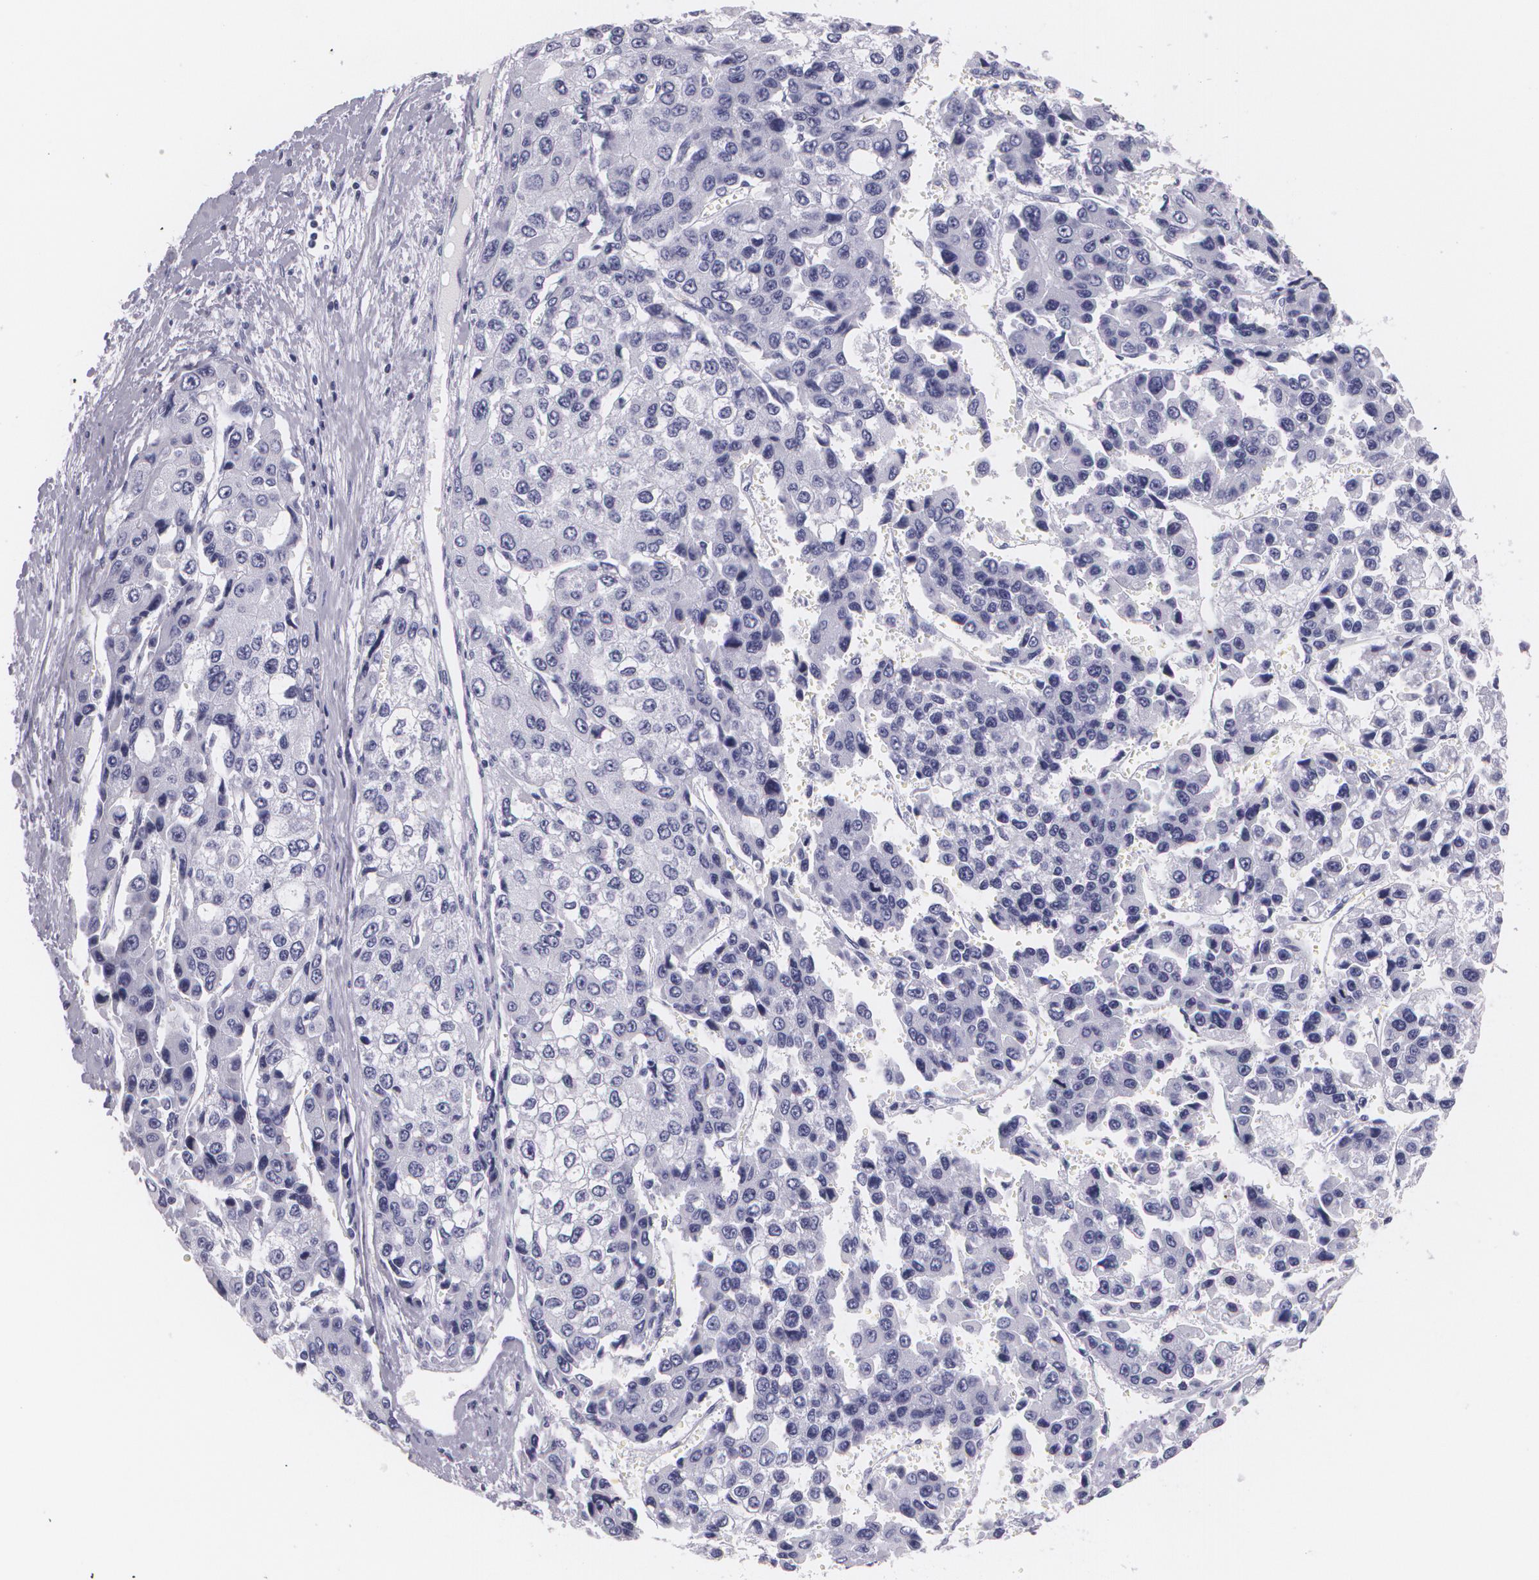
{"staining": {"intensity": "negative", "quantity": "none", "location": "none"}, "tissue": "liver cancer", "cell_type": "Tumor cells", "image_type": "cancer", "snomed": [{"axis": "morphology", "description": "Carcinoma, Hepatocellular, NOS"}, {"axis": "topography", "description": "Liver"}], "caption": "Hepatocellular carcinoma (liver) was stained to show a protein in brown. There is no significant expression in tumor cells.", "gene": "DLG4", "patient": {"sex": "female", "age": 66}}